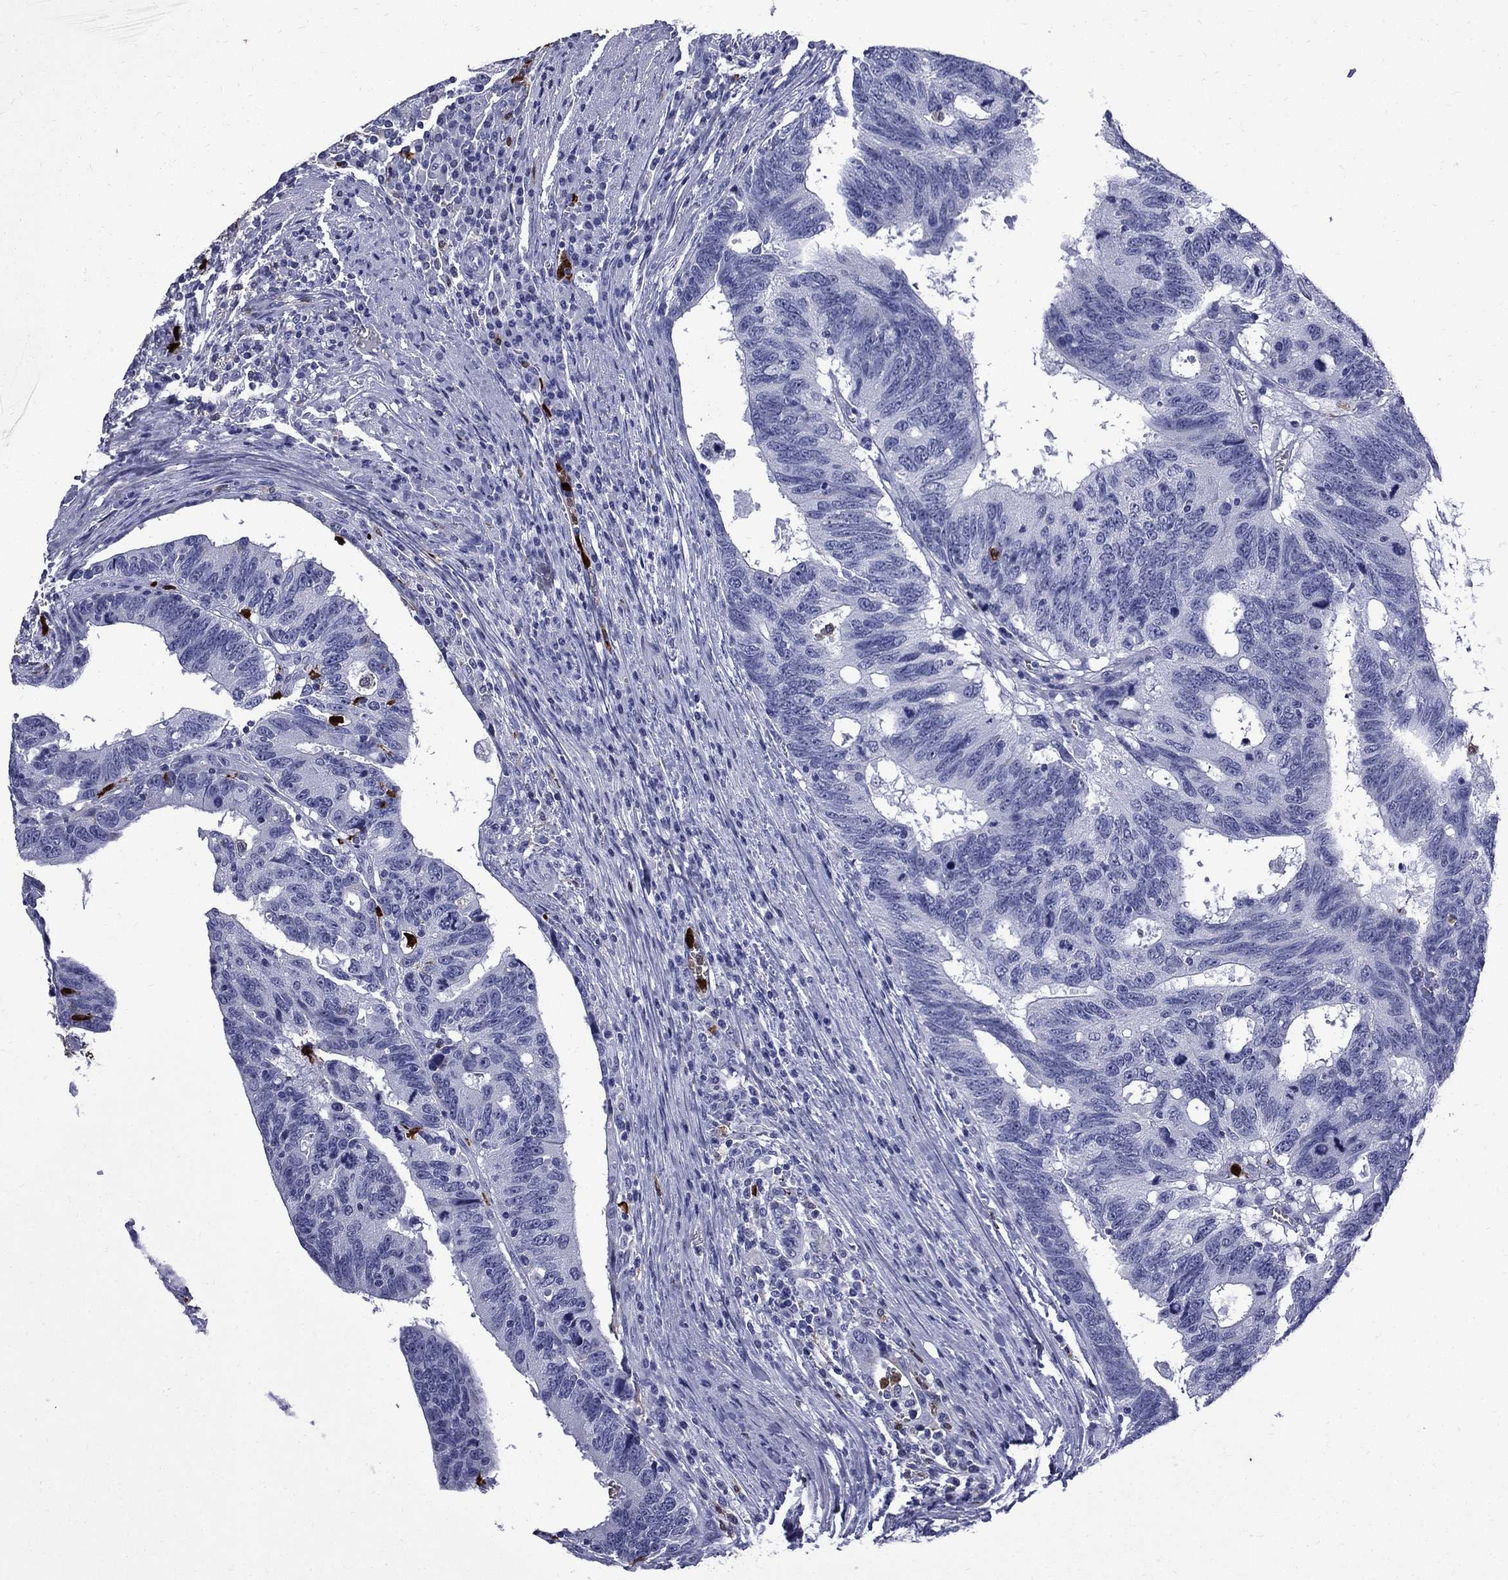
{"staining": {"intensity": "negative", "quantity": "none", "location": "none"}, "tissue": "colorectal cancer", "cell_type": "Tumor cells", "image_type": "cancer", "snomed": [{"axis": "morphology", "description": "Adenocarcinoma, NOS"}, {"axis": "topography", "description": "Colon"}], "caption": "Micrograph shows no significant protein staining in tumor cells of colorectal adenocarcinoma.", "gene": "TRIM29", "patient": {"sex": "female", "age": 77}}